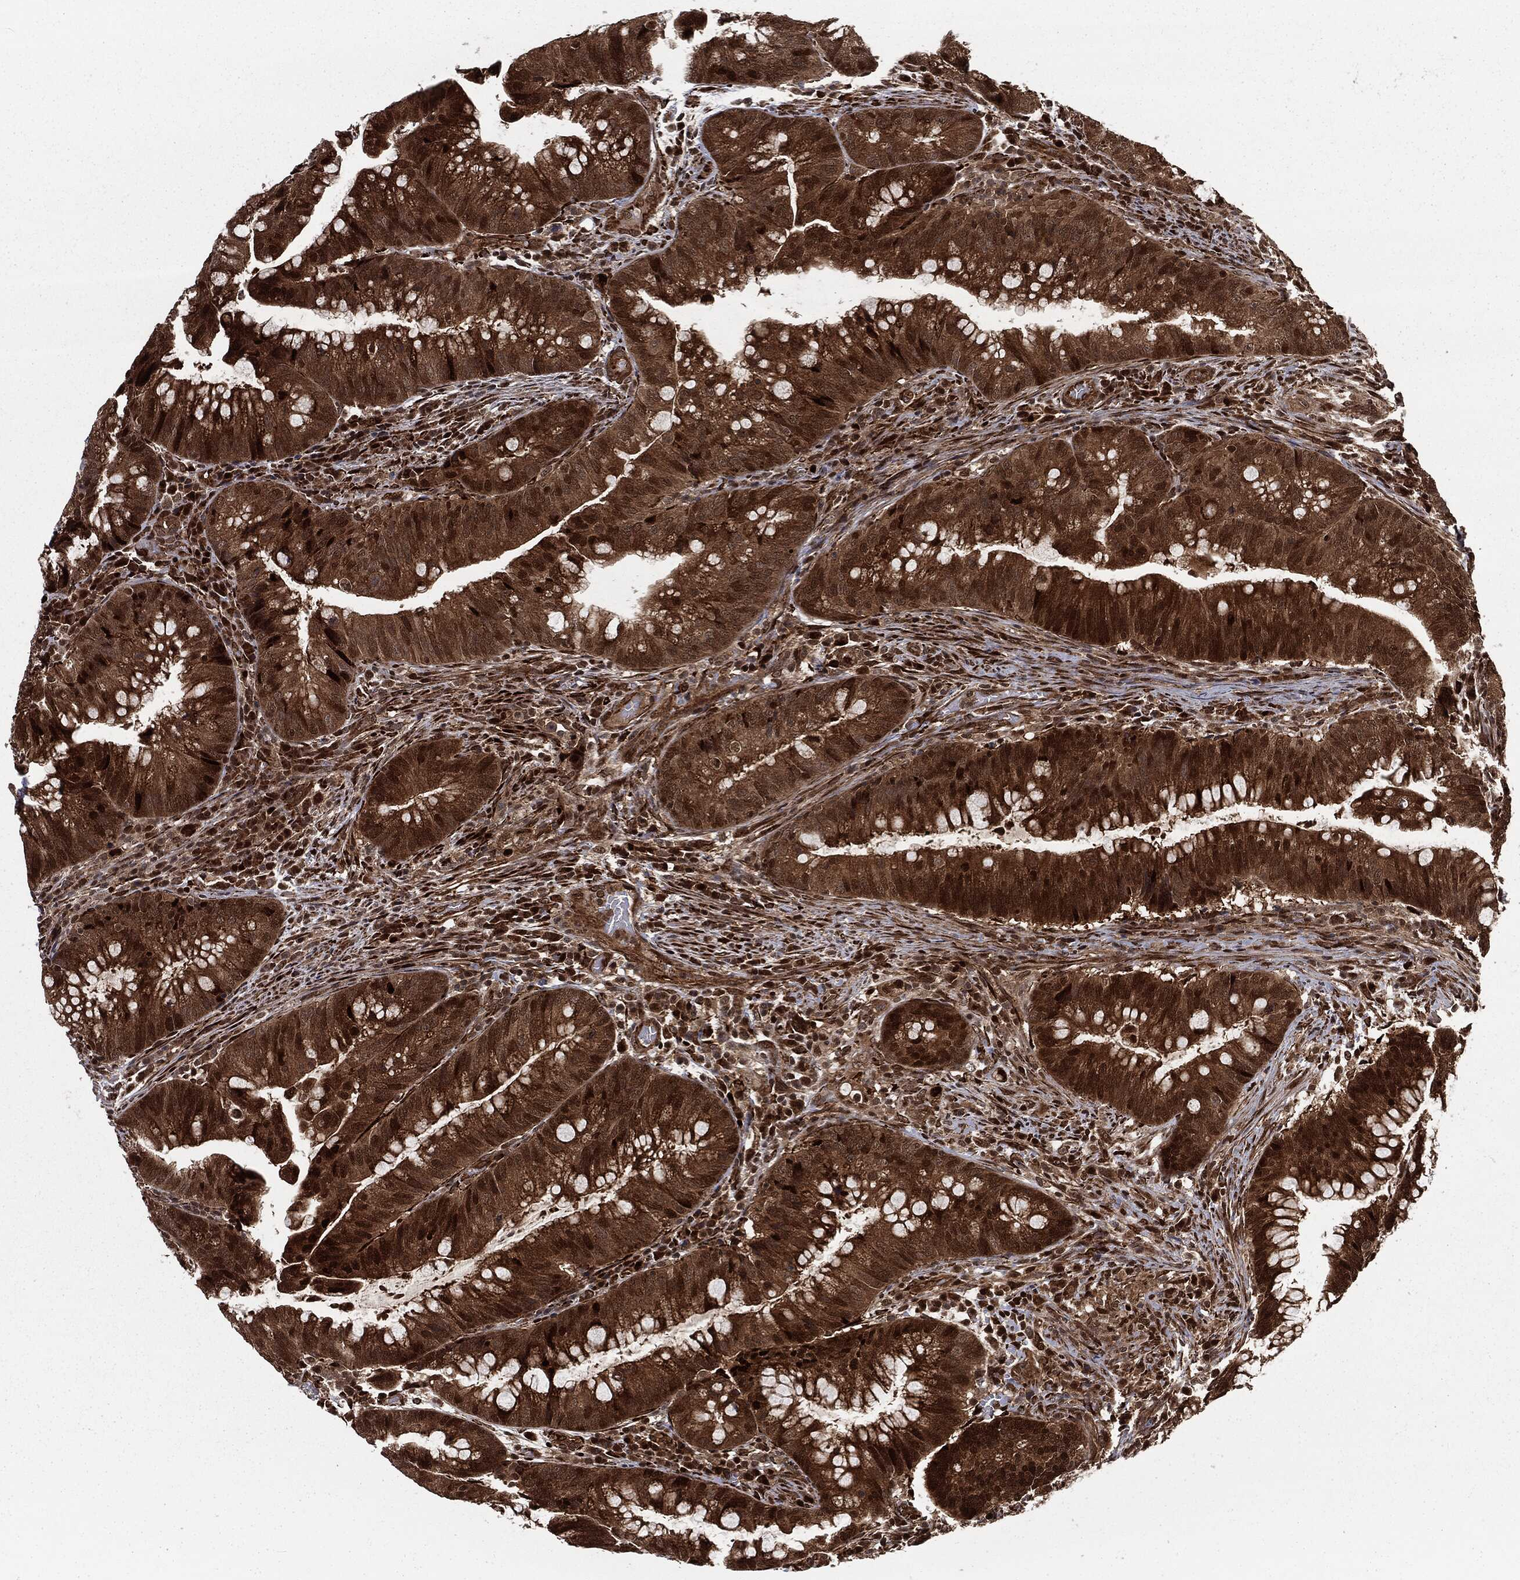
{"staining": {"intensity": "strong", "quantity": ">75%", "location": "cytoplasmic/membranous,nuclear"}, "tissue": "colorectal cancer", "cell_type": "Tumor cells", "image_type": "cancer", "snomed": [{"axis": "morphology", "description": "Adenocarcinoma, NOS"}, {"axis": "topography", "description": "Colon"}], "caption": "The micrograph reveals staining of colorectal cancer (adenocarcinoma), revealing strong cytoplasmic/membranous and nuclear protein staining (brown color) within tumor cells.", "gene": "RANBP9", "patient": {"sex": "male", "age": 62}}